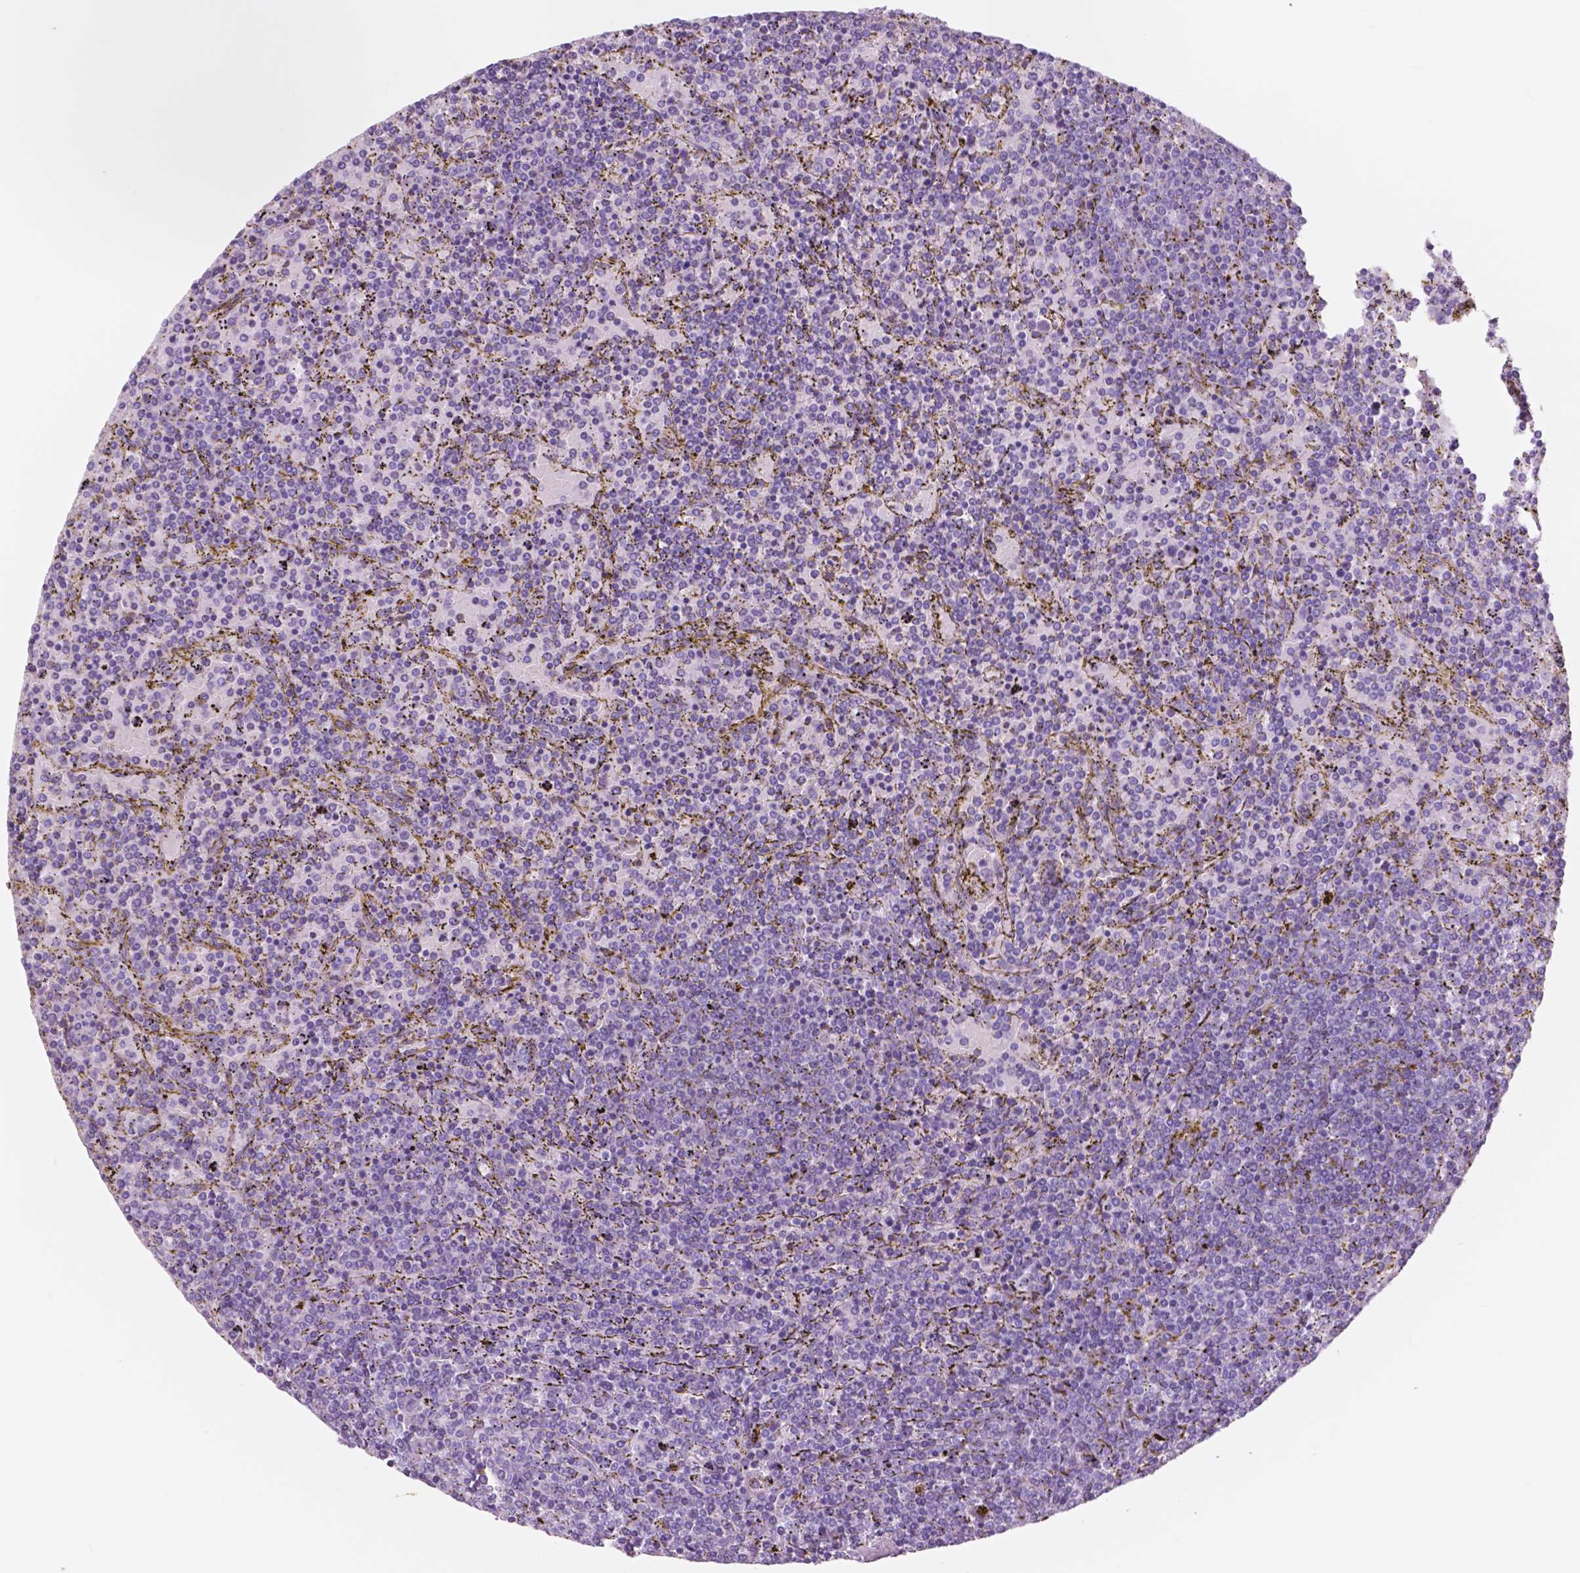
{"staining": {"intensity": "negative", "quantity": "none", "location": "none"}, "tissue": "lymphoma", "cell_type": "Tumor cells", "image_type": "cancer", "snomed": [{"axis": "morphology", "description": "Malignant lymphoma, non-Hodgkin's type, Low grade"}, {"axis": "topography", "description": "Spleen"}], "caption": "This is an immunohistochemistry image of human low-grade malignant lymphoma, non-Hodgkin's type. There is no expression in tumor cells.", "gene": "FXYD2", "patient": {"sex": "female", "age": 77}}